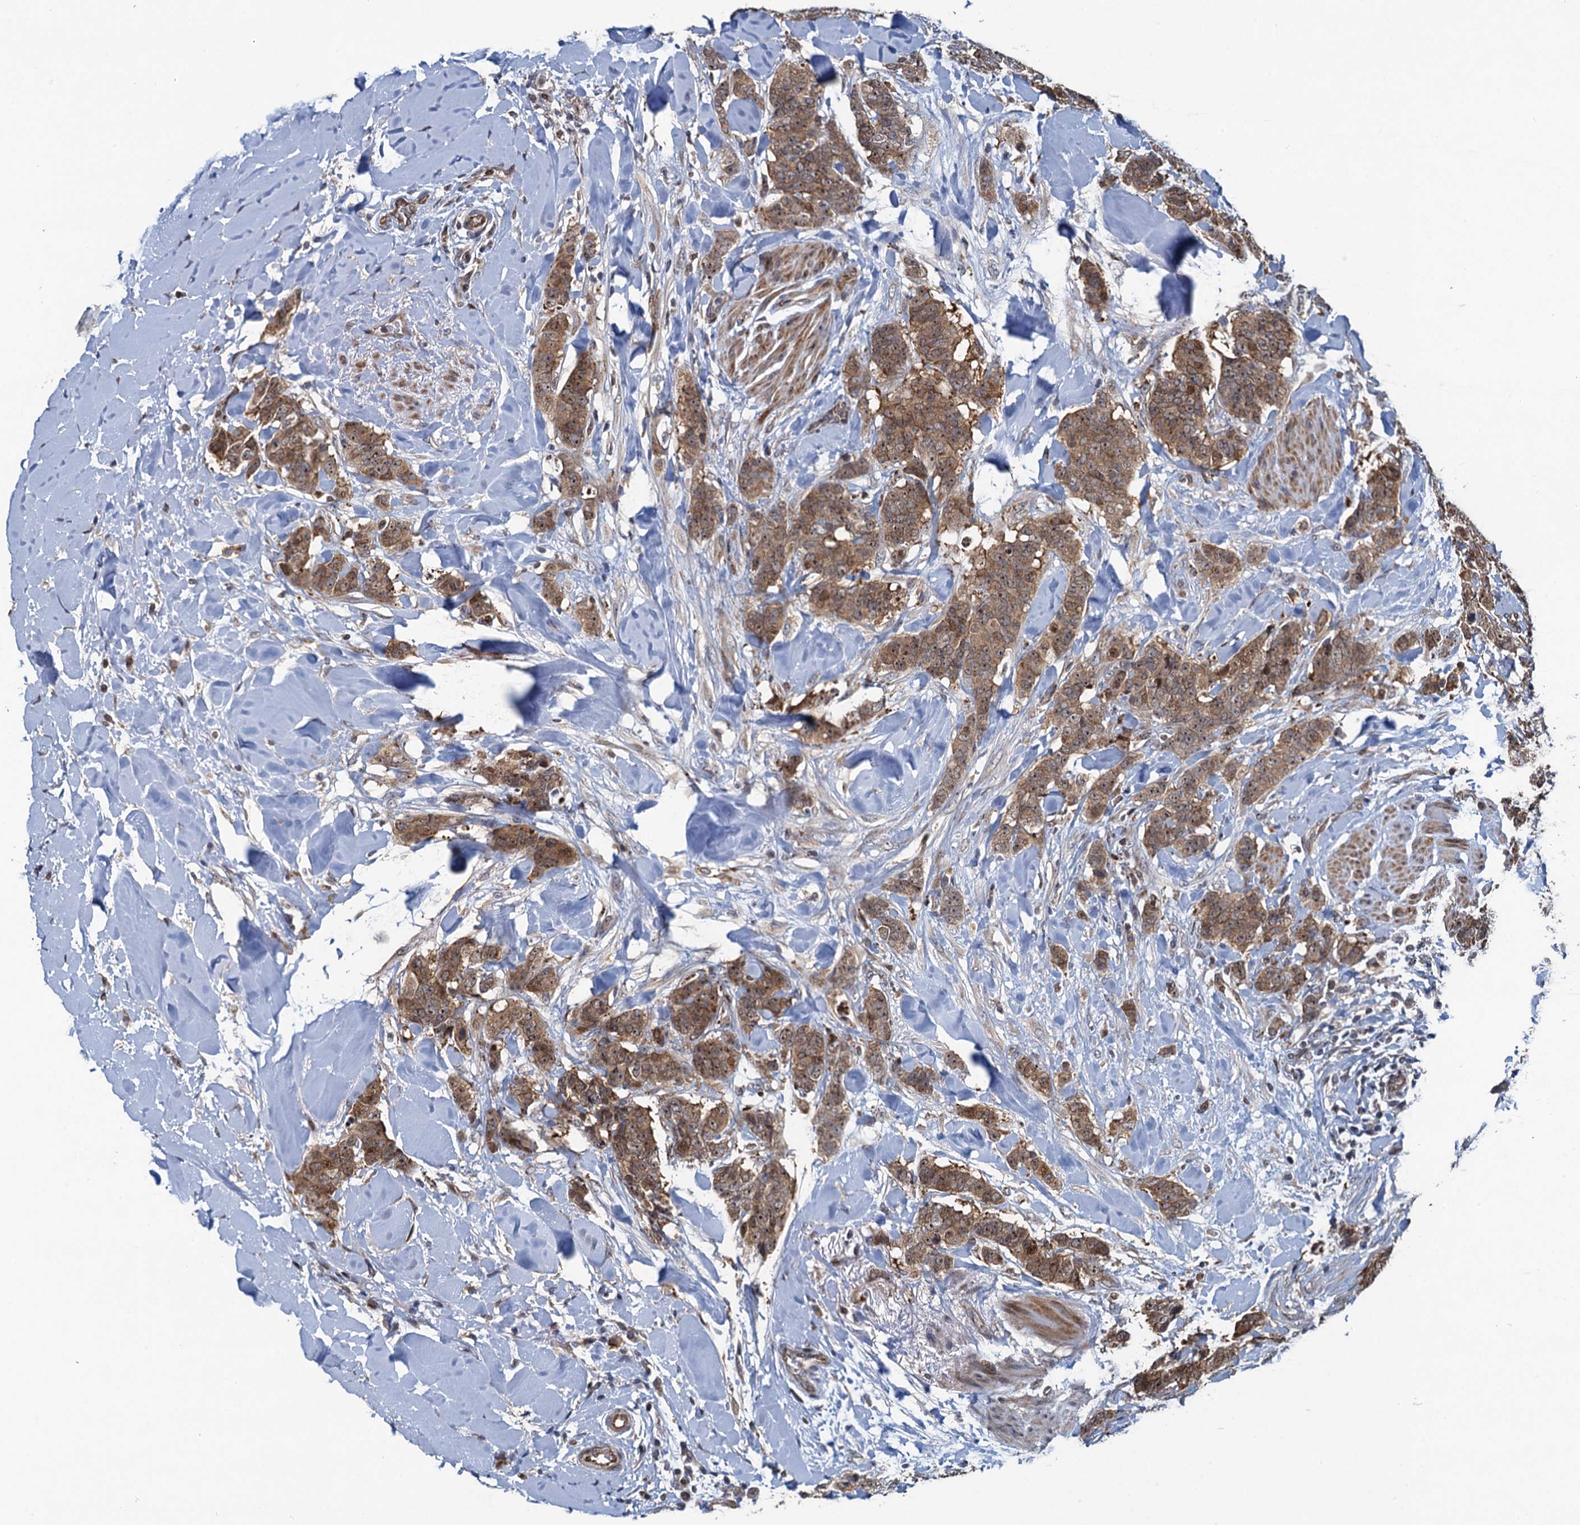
{"staining": {"intensity": "moderate", "quantity": ">75%", "location": "cytoplasmic/membranous,nuclear"}, "tissue": "breast cancer", "cell_type": "Tumor cells", "image_type": "cancer", "snomed": [{"axis": "morphology", "description": "Duct carcinoma"}, {"axis": "topography", "description": "Breast"}], "caption": "High-magnification brightfield microscopy of invasive ductal carcinoma (breast) stained with DAB (3,3'-diaminobenzidine) (brown) and counterstained with hematoxylin (blue). tumor cells exhibit moderate cytoplasmic/membranous and nuclear staining is identified in about>75% of cells. (Brightfield microscopy of DAB IHC at high magnification).", "gene": "ATOSA", "patient": {"sex": "female", "age": 40}}